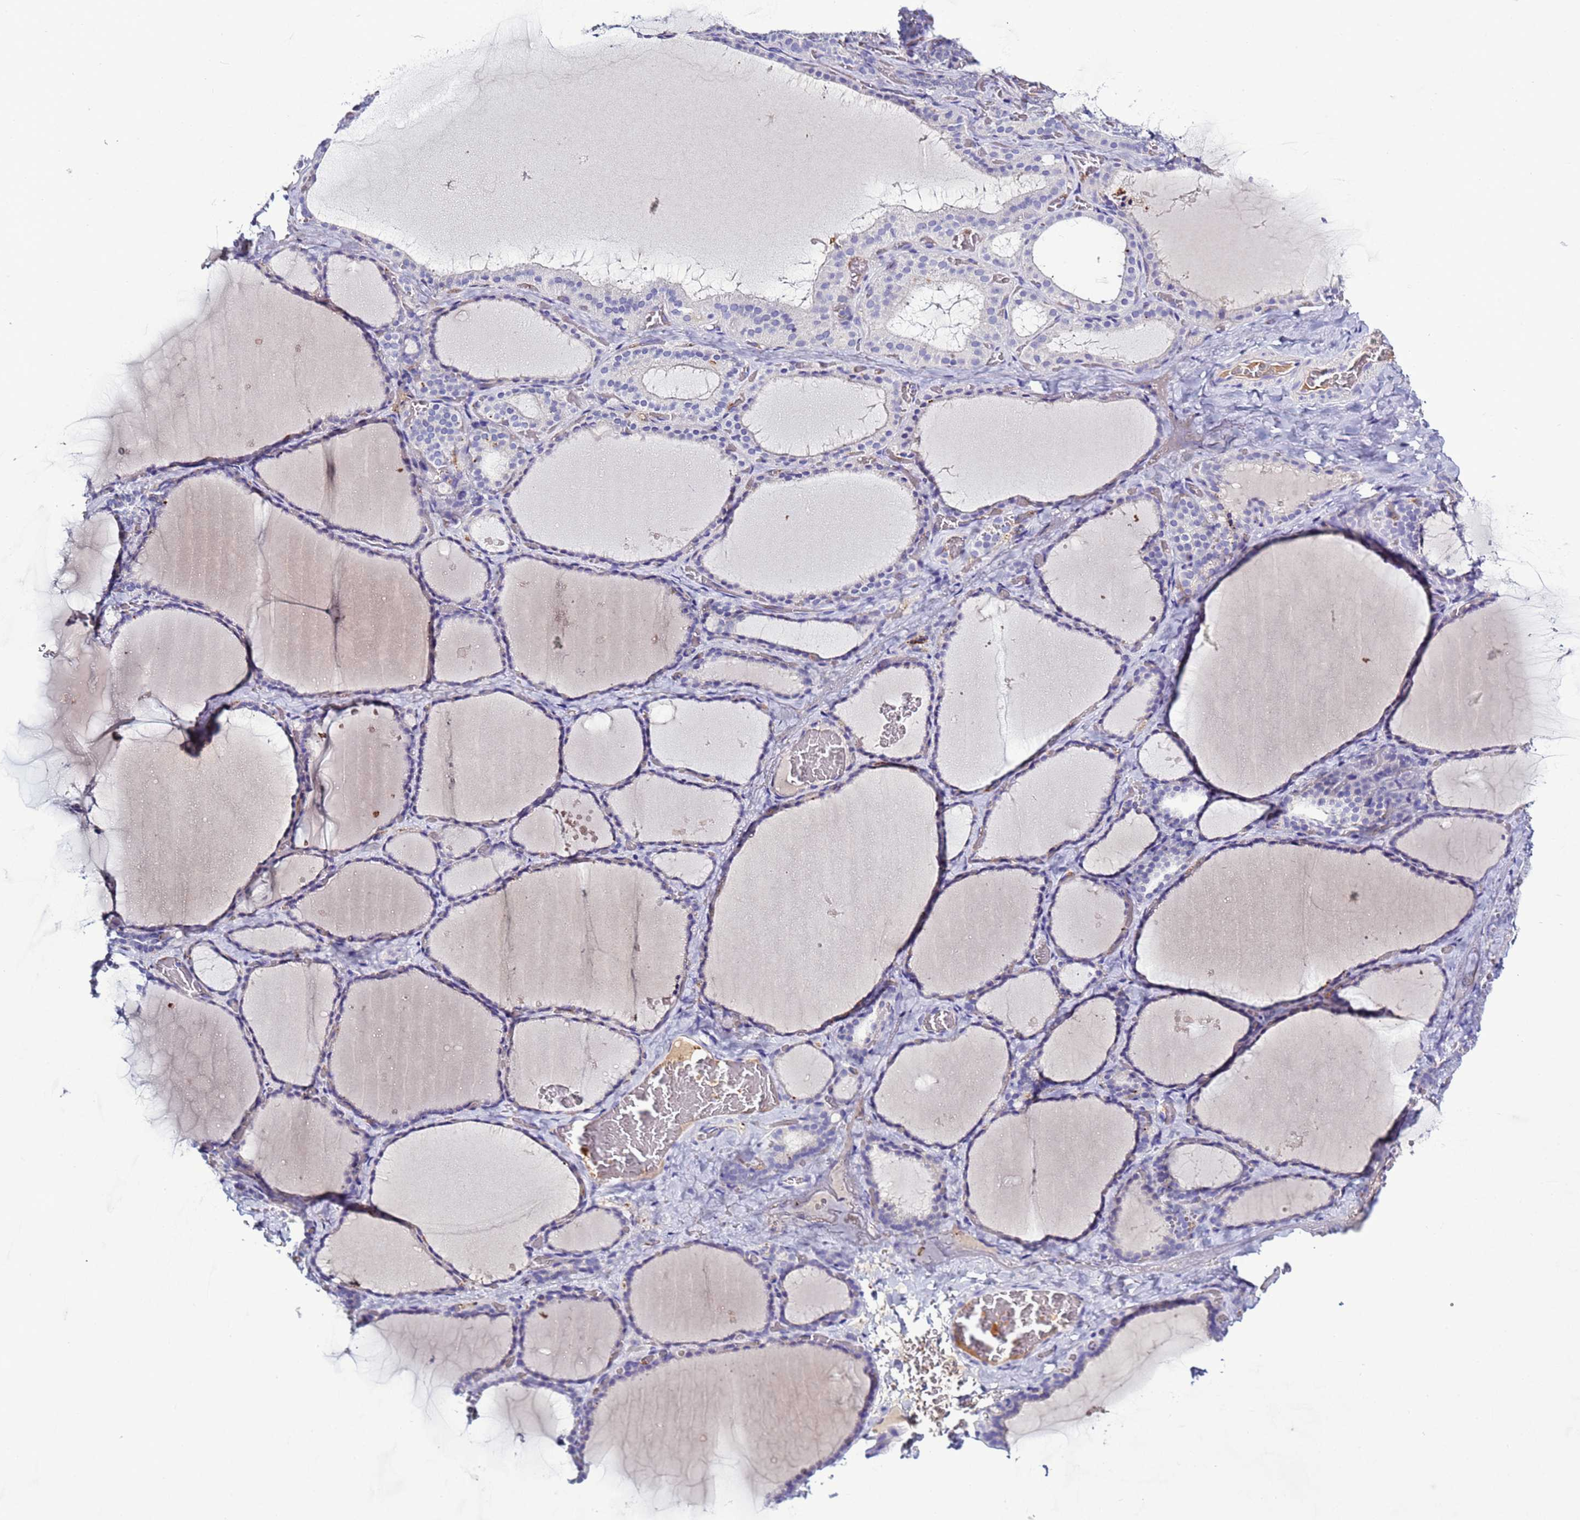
{"staining": {"intensity": "negative", "quantity": "none", "location": "none"}, "tissue": "thyroid gland", "cell_type": "Glandular cells", "image_type": "normal", "snomed": [{"axis": "morphology", "description": "Normal tissue, NOS"}, {"axis": "topography", "description": "Thyroid gland"}], "caption": "DAB (3,3'-diaminobenzidine) immunohistochemical staining of unremarkable human thyroid gland shows no significant positivity in glandular cells.", "gene": "C4orf46", "patient": {"sex": "female", "age": 39}}